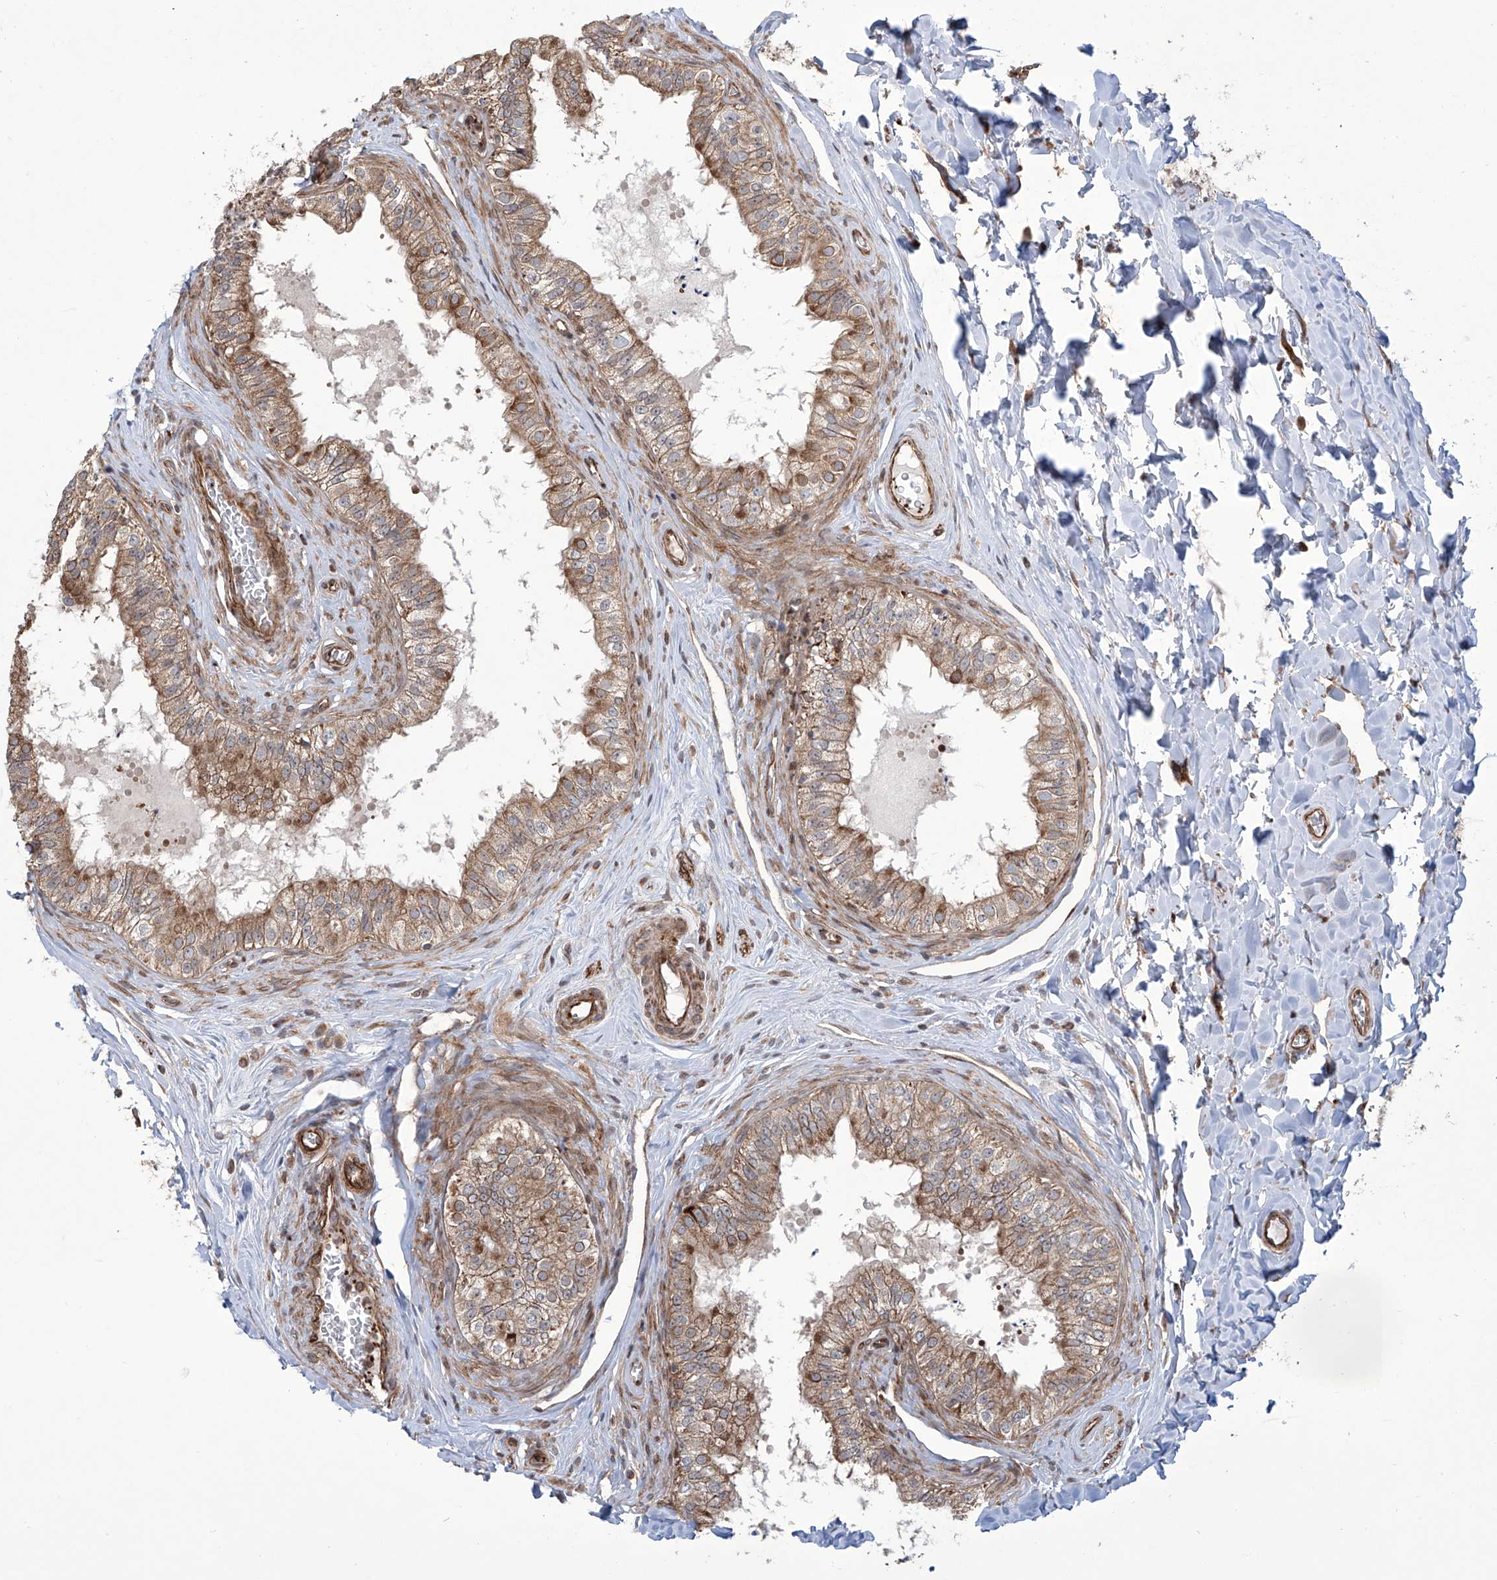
{"staining": {"intensity": "moderate", "quantity": "25%-75%", "location": "cytoplasmic/membranous"}, "tissue": "epididymis", "cell_type": "Glandular cells", "image_type": "normal", "snomed": [{"axis": "morphology", "description": "Normal tissue, NOS"}, {"axis": "topography", "description": "Epididymis"}], "caption": "Epididymis stained with immunohistochemistry (IHC) demonstrates moderate cytoplasmic/membranous staining in about 25%-75% of glandular cells.", "gene": "APAF1", "patient": {"sex": "male", "age": 29}}